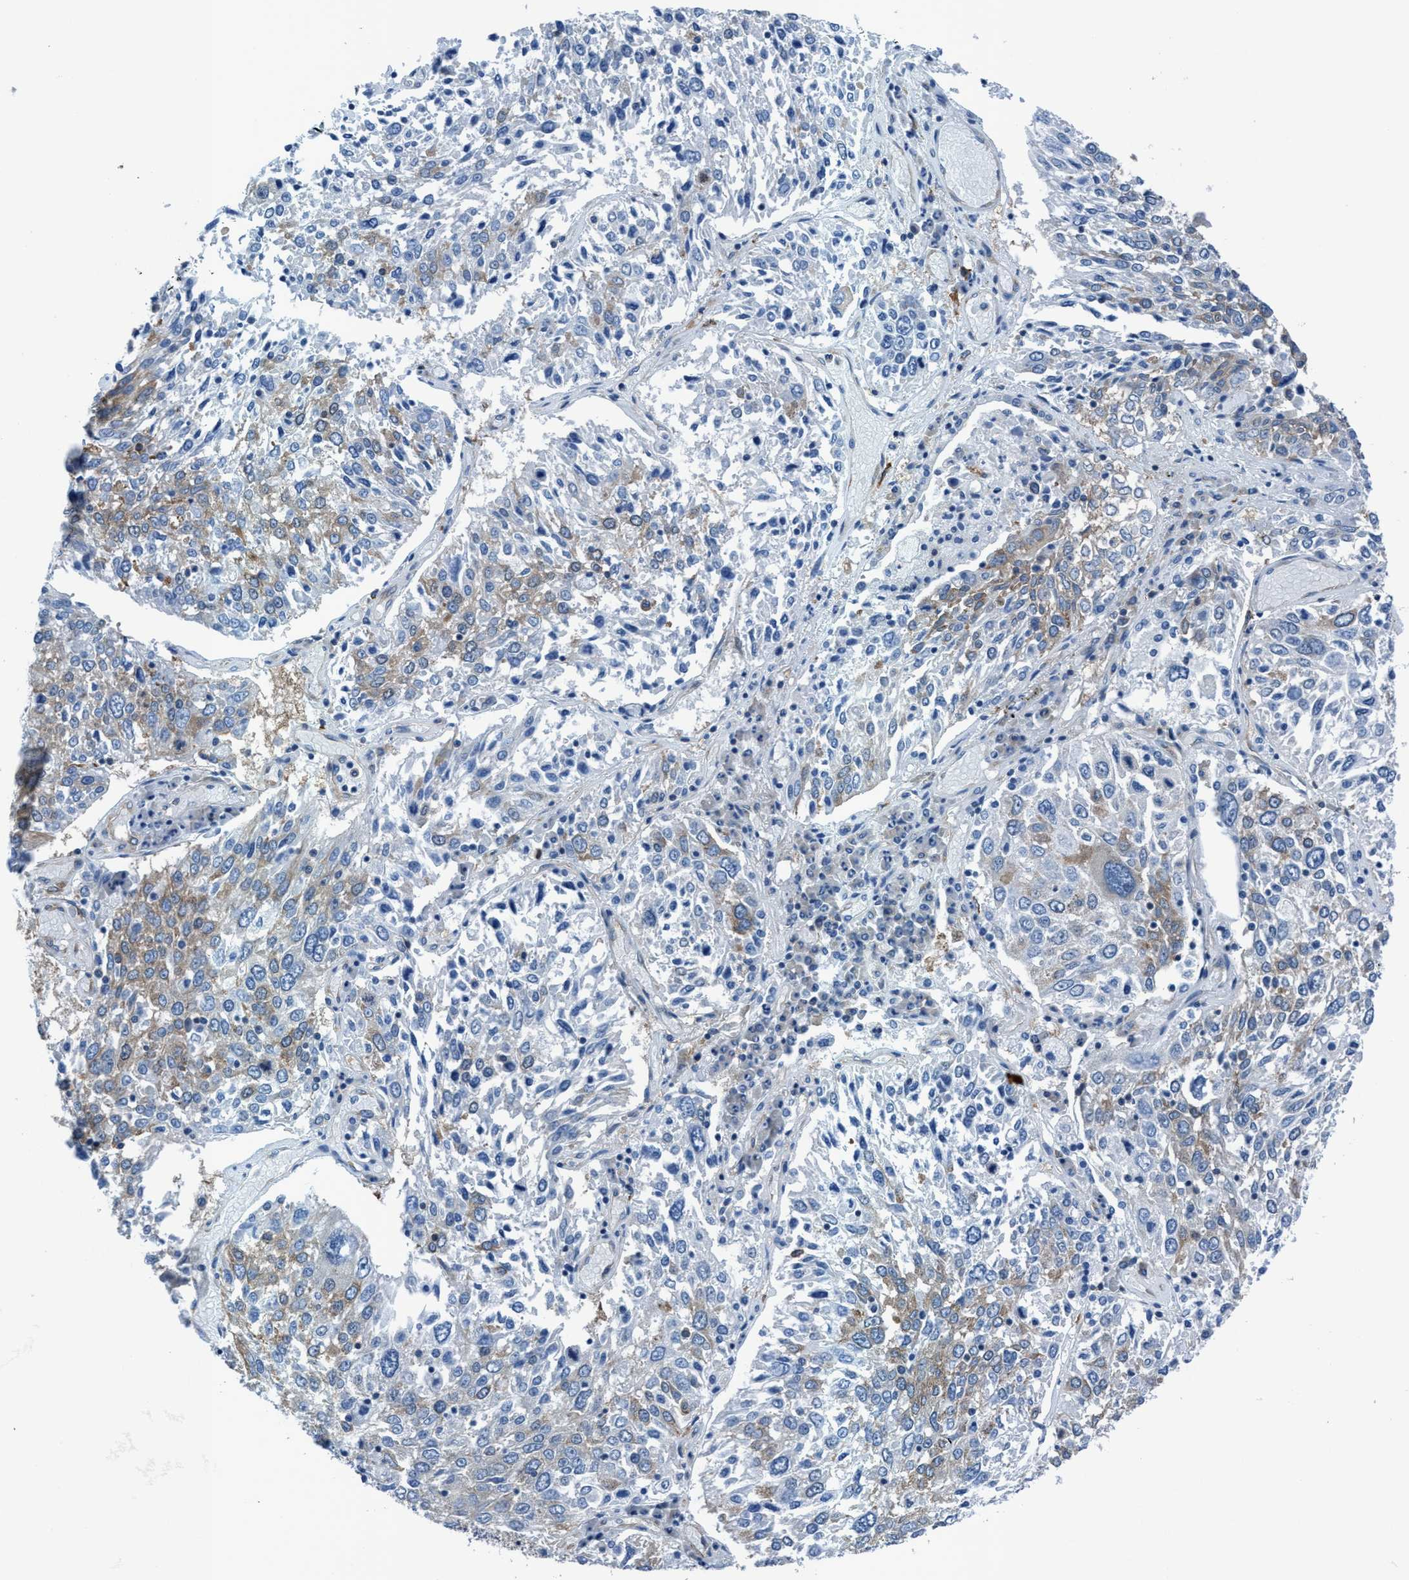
{"staining": {"intensity": "weak", "quantity": "25%-75%", "location": "cytoplasmic/membranous"}, "tissue": "lung cancer", "cell_type": "Tumor cells", "image_type": "cancer", "snomed": [{"axis": "morphology", "description": "Squamous cell carcinoma, NOS"}, {"axis": "topography", "description": "Lung"}], "caption": "Weak cytoplasmic/membranous expression is seen in approximately 25%-75% of tumor cells in lung cancer.", "gene": "NMT1", "patient": {"sex": "male", "age": 65}}